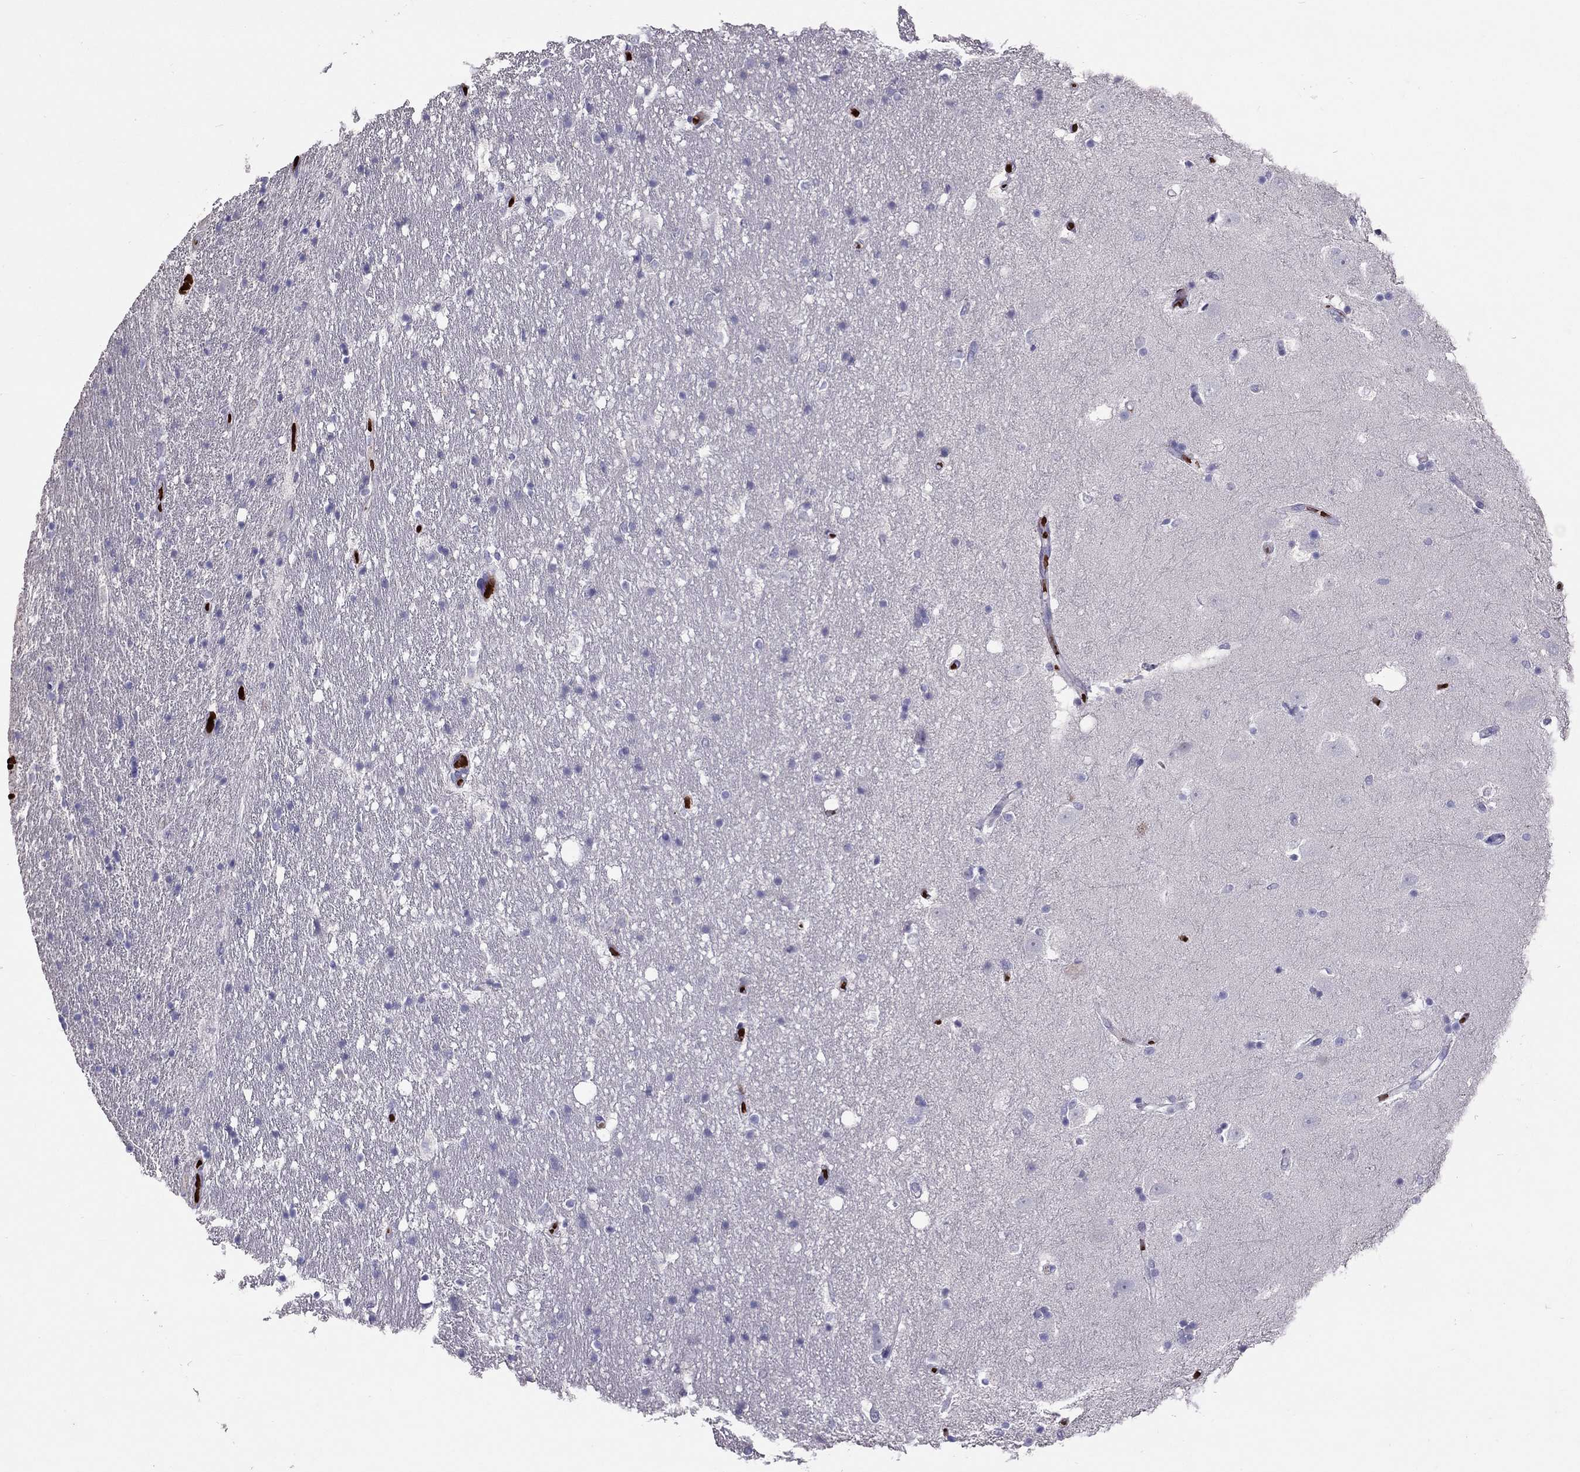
{"staining": {"intensity": "negative", "quantity": "none", "location": "none"}, "tissue": "hippocampus", "cell_type": "Glial cells", "image_type": "normal", "snomed": [{"axis": "morphology", "description": "Normal tissue, NOS"}, {"axis": "topography", "description": "Hippocampus"}], "caption": "IHC image of normal hippocampus: hippocampus stained with DAB reveals no significant protein positivity in glial cells.", "gene": "FRMD1", "patient": {"sex": "male", "age": 49}}